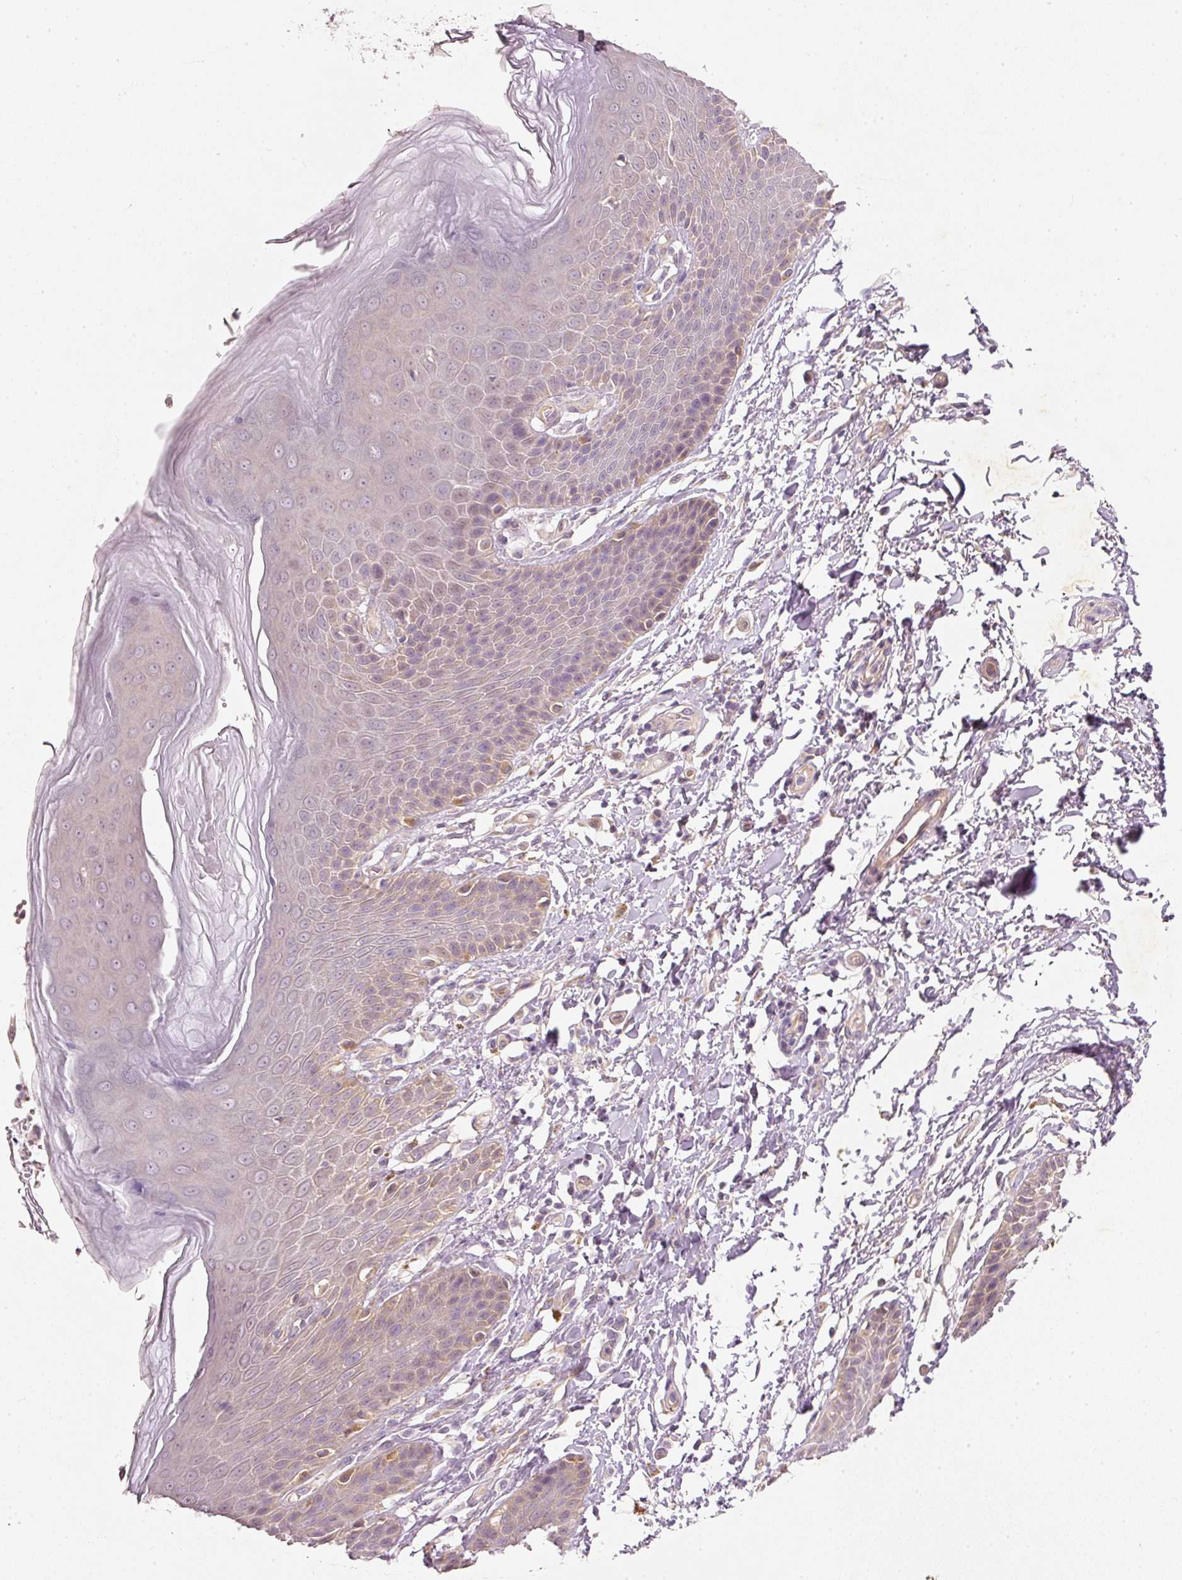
{"staining": {"intensity": "moderate", "quantity": "<25%", "location": "cytoplasmic/membranous"}, "tissue": "skin", "cell_type": "Epidermal cells", "image_type": "normal", "snomed": [{"axis": "morphology", "description": "Normal tissue, NOS"}, {"axis": "topography", "description": "Peripheral nerve tissue"}], "caption": "A histopathology image of skin stained for a protein demonstrates moderate cytoplasmic/membranous brown staining in epidermal cells.", "gene": "RGL2", "patient": {"sex": "male", "age": 51}}